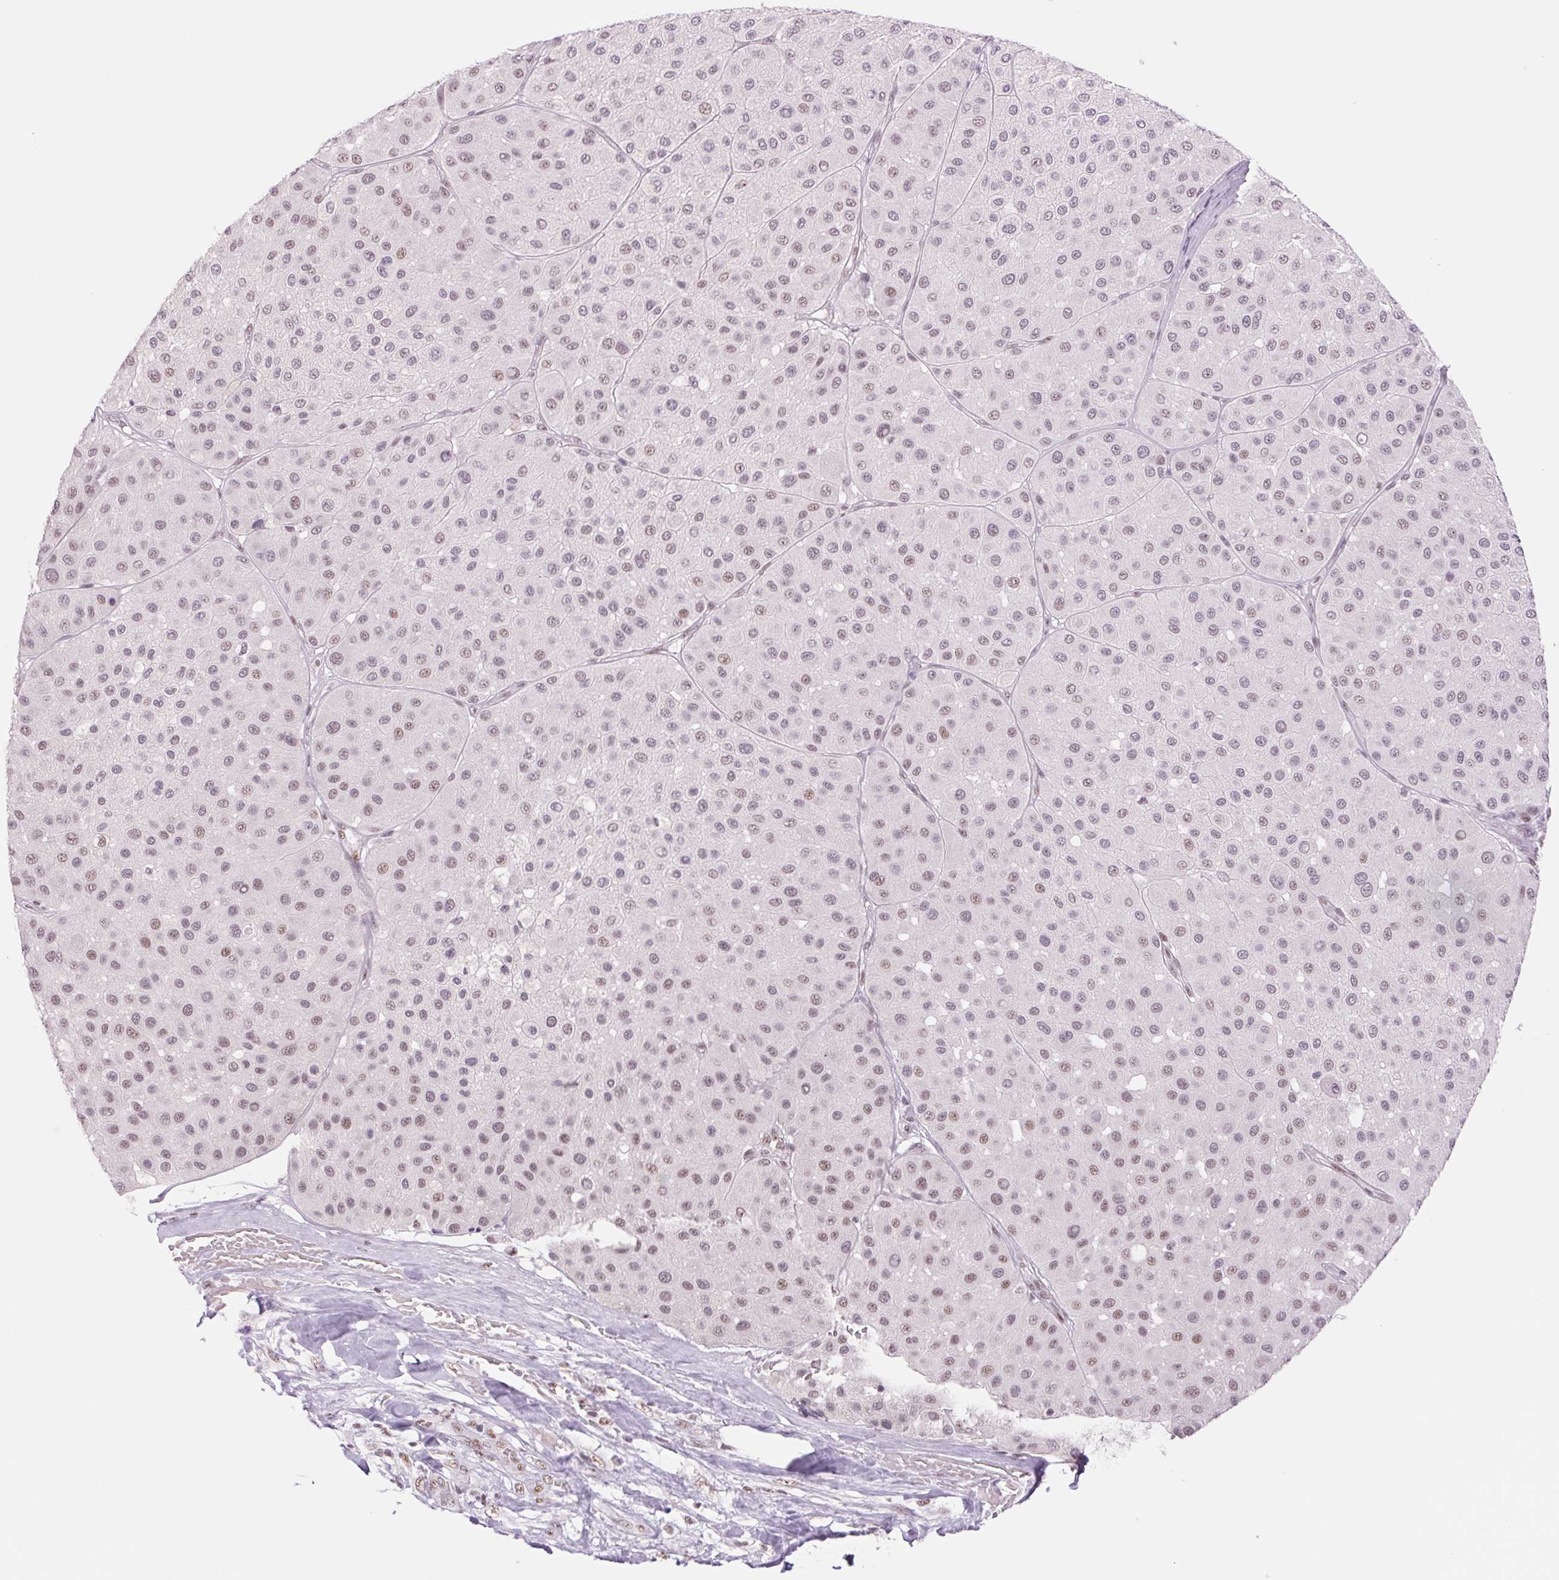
{"staining": {"intensity": "weak", "quantity": "25%-75%", "location": "nuclear"}, "tissue": "melanoma", "cell_type": "Tumor cells", "image_type": "cancer", "snomed": [{"axis": "morphology", "description": "Malignant melanoma, Metastatic site"}, {"axis": "topography", "description": "Smooth muscle"}], "caption": "There is low levels of weak nuclear positivity in tumor cells of melanoma, as demonstrated by immunohistochemical staining (brown color).", "gene": "ZC3H14", "patient": {"sex": "male", "age": 41}}